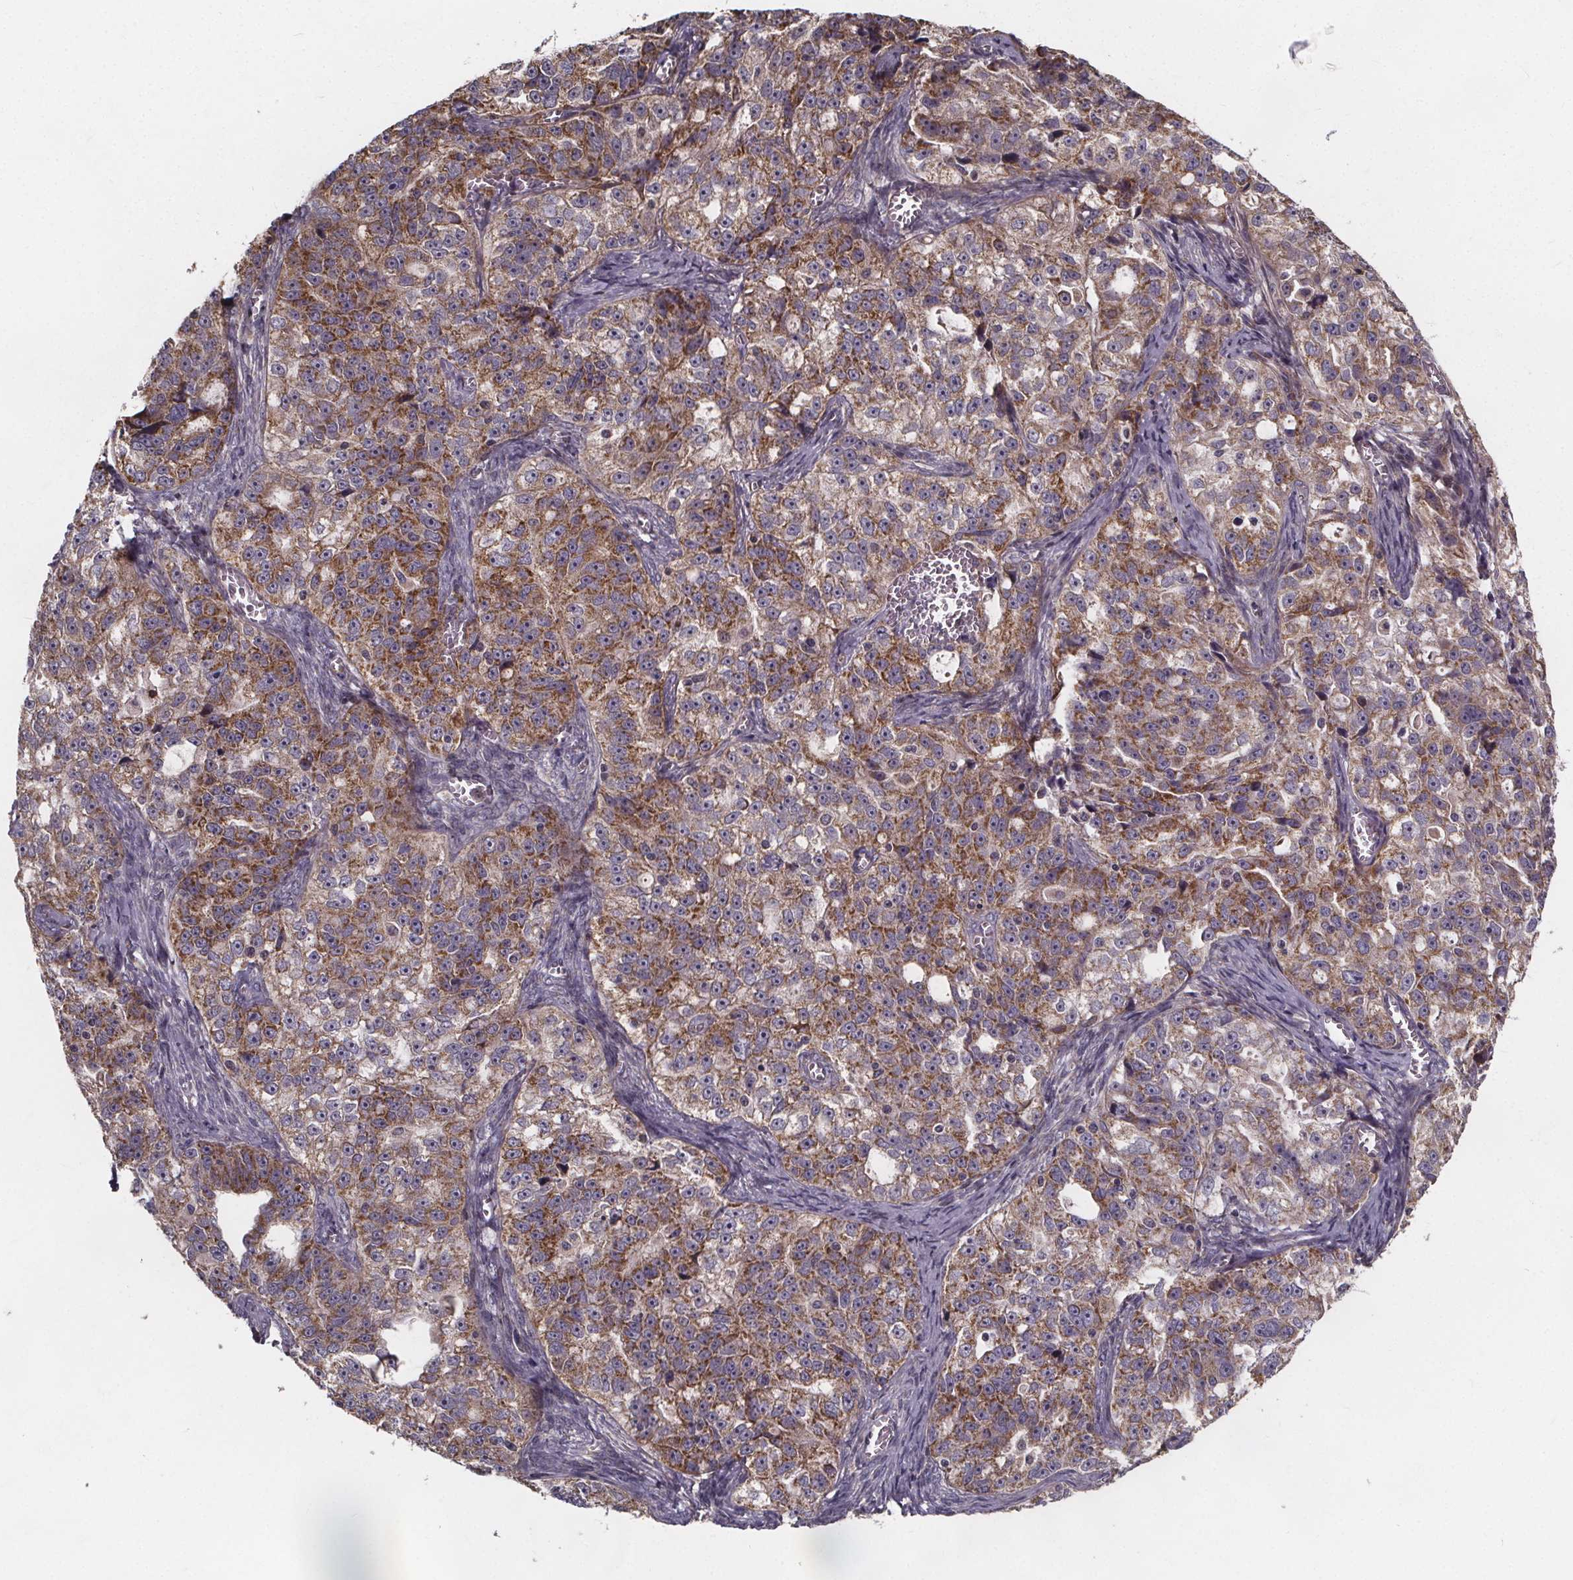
{"staining": {"intensity": "moderate", "quantity": ">75%", "location": "cytoplasmic/membranous"}, "tissue": "ovarian cancer", "cell_type": "Tumor cells", "image_type": "cancer", "snomed": [{"axis": "morphology", "description": "Cystadenocarcinoma, serous, NOS"}, {"axis": "topography", "description": "Ovary"}], "caption": "Ovarian cancer stained with a protein marker exhibits moderate staining in tumor cells.", "gene": "YME1L1", "patient": {"sex": "female", "age": 51}}